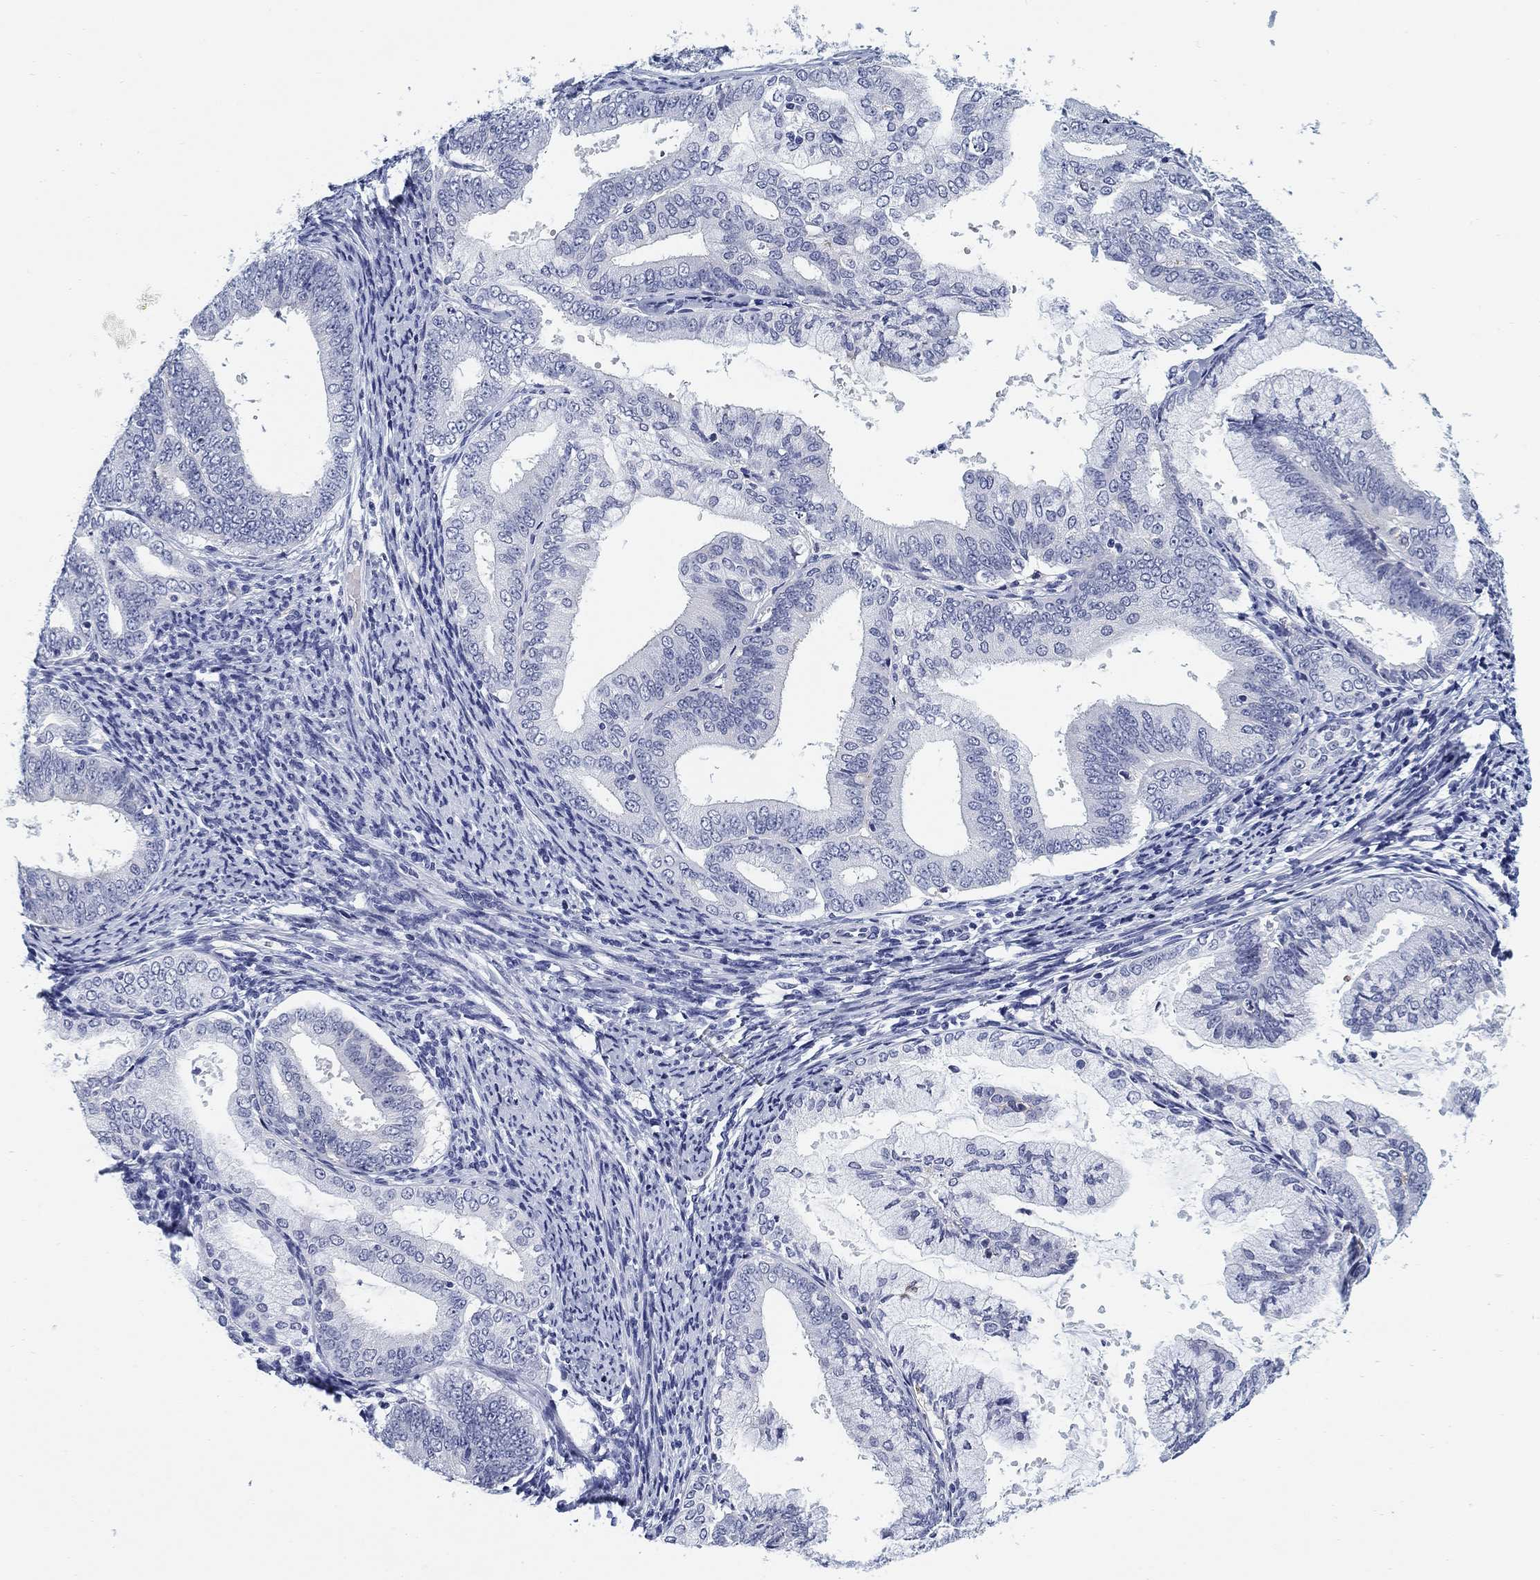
{"staining": {"intensity": "negative", "quantity": "none", "location": "none"}, "tissue": "endometrial cancer", "cell_type": "Tumor cells", "image_type": "cancer", "snomed": [{"axis": "morphology", "description": "Adenocarcinoma, NOS"}, {"axis": "topography", "description": "Endometrium"}], "caption": "A high-resolution histopathology image shows immunohistochemistry (IHC) staining of endometrial adenocarcinoma, which shows no significant staining in tumor cells. (Brightfield microscopy of DAB (3,3'-diaminobenzidine) immunohistochemistry (IHC) at high magnification).", "gene": "SLC2A5", "patient": {"sex": "female", "age": 63}}